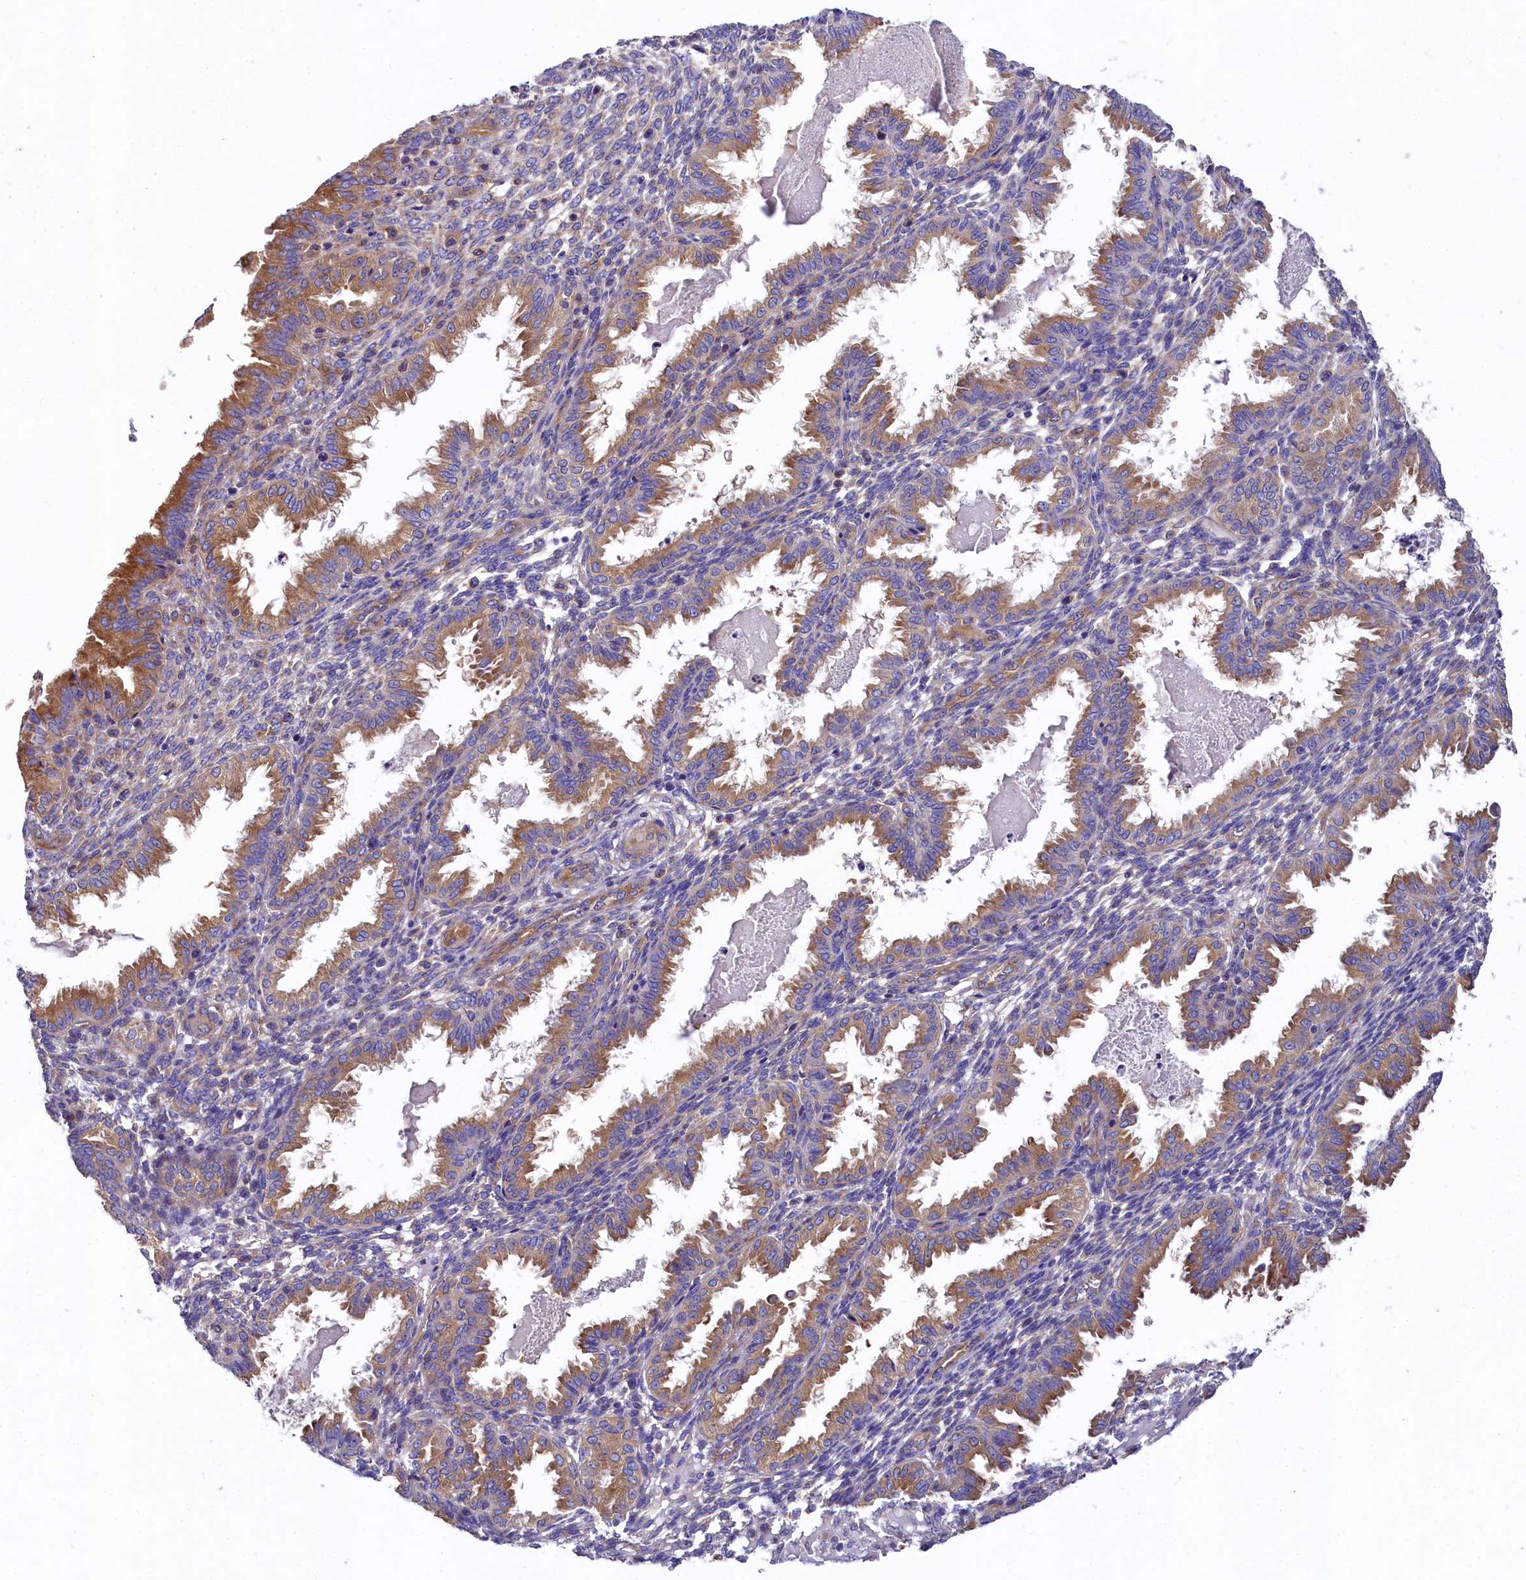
{"staining": {"intensity": "weak", "quantity": "<25%", "location": "cytoplasmic/membranous"}, "tissue": "endometrium", "cell_type": "Cells in endometrial stroma", "image_type": "normal", "snomed": [{"axis": "morphology", "description": "Normal tissue, NOS"}, {"axis": "topography", "description": "Endometrium"}], "caption": "Immunohistochemistry (IHC) of unremarkable endometrium shows no expression in cells in endometrial stroma. (DAB IHC, high magnification).", "gene": "QARS1", "patient": {"sex": "female", "age": 33}}